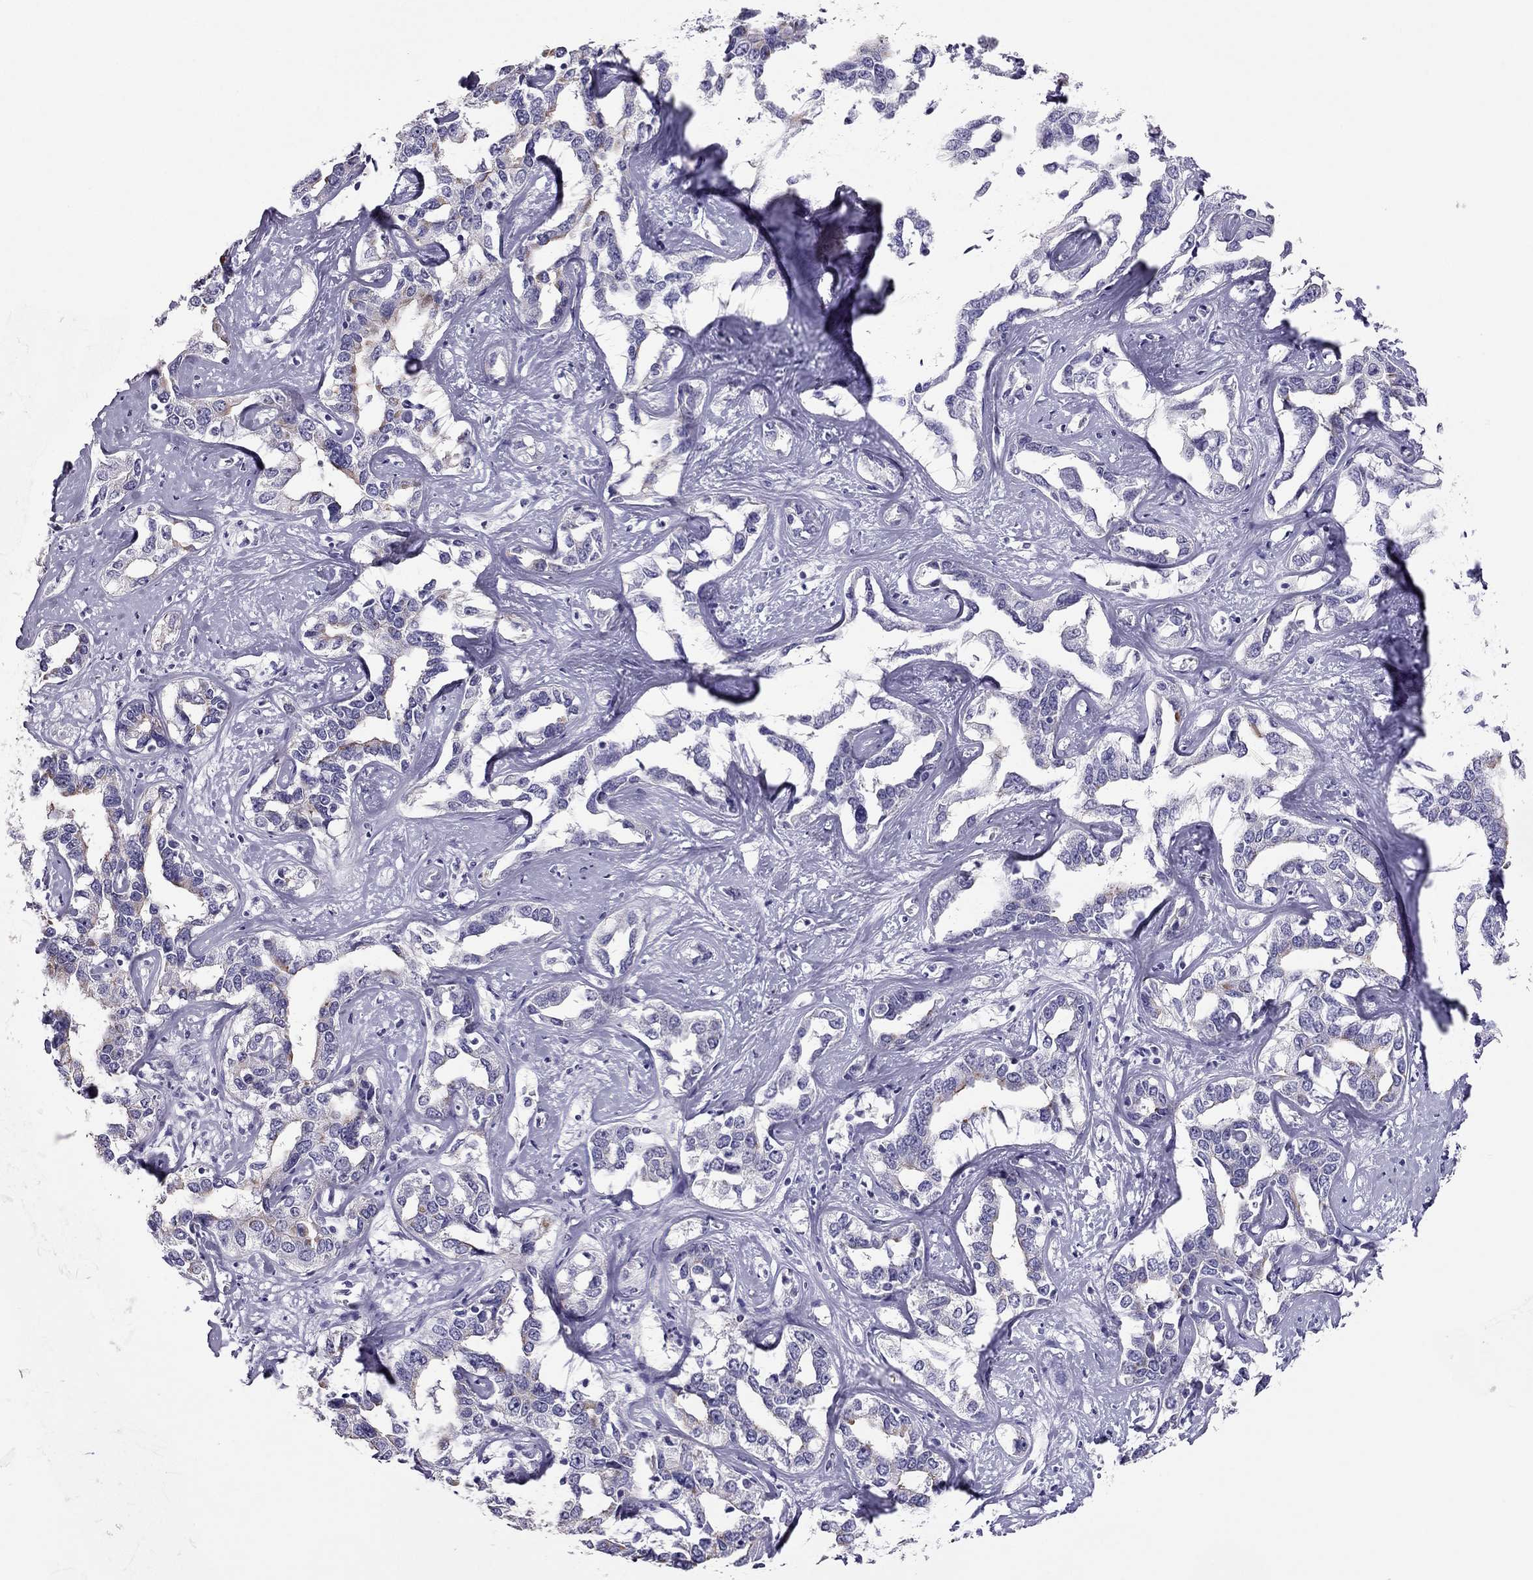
{"staining": {"intensity": "negative", "quantity": "none", "location": "none"}, "tissue": "liver cancer", "cell_type": "Tumor cells", "image_type": "cancer", "snomed": [{"axis": "morphology", "description": "Cholangiocarcinoma"}, {"axis": "topography", "description": "Liver"}], "caption": "Immunohistochemical staining of liver cancer (cholangiocarcinoma) displays no significant staining in tumor cells.", "gene": "PDE6A", "patient": {"sex": "male", "age": 59}}